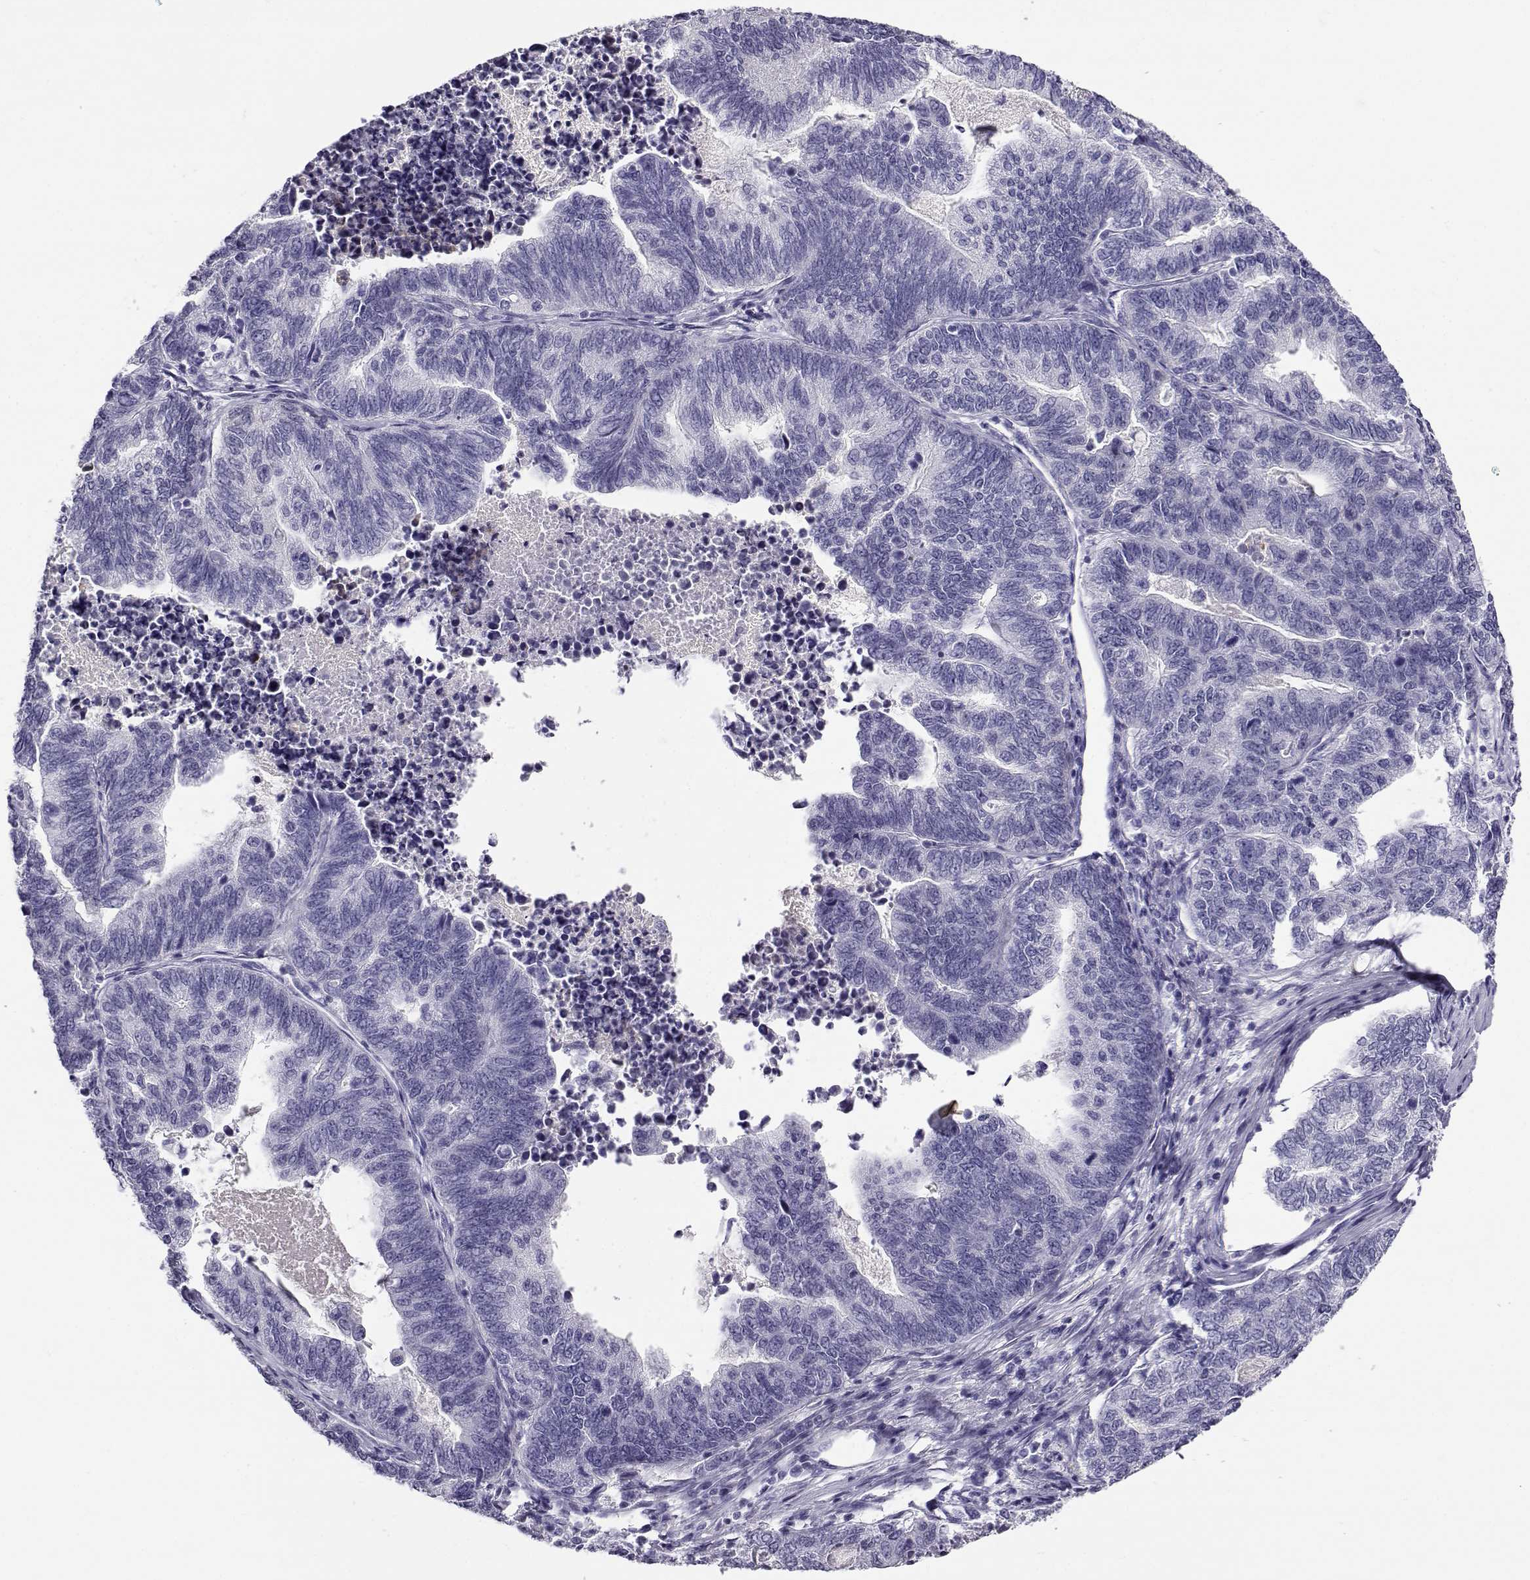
{"staining": {"intensity": "negative", "quantity": "none", "location": "none"}, "tissue": "stomach cancer", "cell_type": "Tumor cells", "image_type": "cancer", "snomed": [{"axis": "morphology", "description": "Adenocarcinoma, NOS"}, {"axis": "topography", "description": "Stomach, upper"}], "caption": "The histopathology image shows no staining of tumor cells in stomach adenocarcinoma.", "gene": "RHOXF2", "patient": {"sex": "female", "age": 67}}